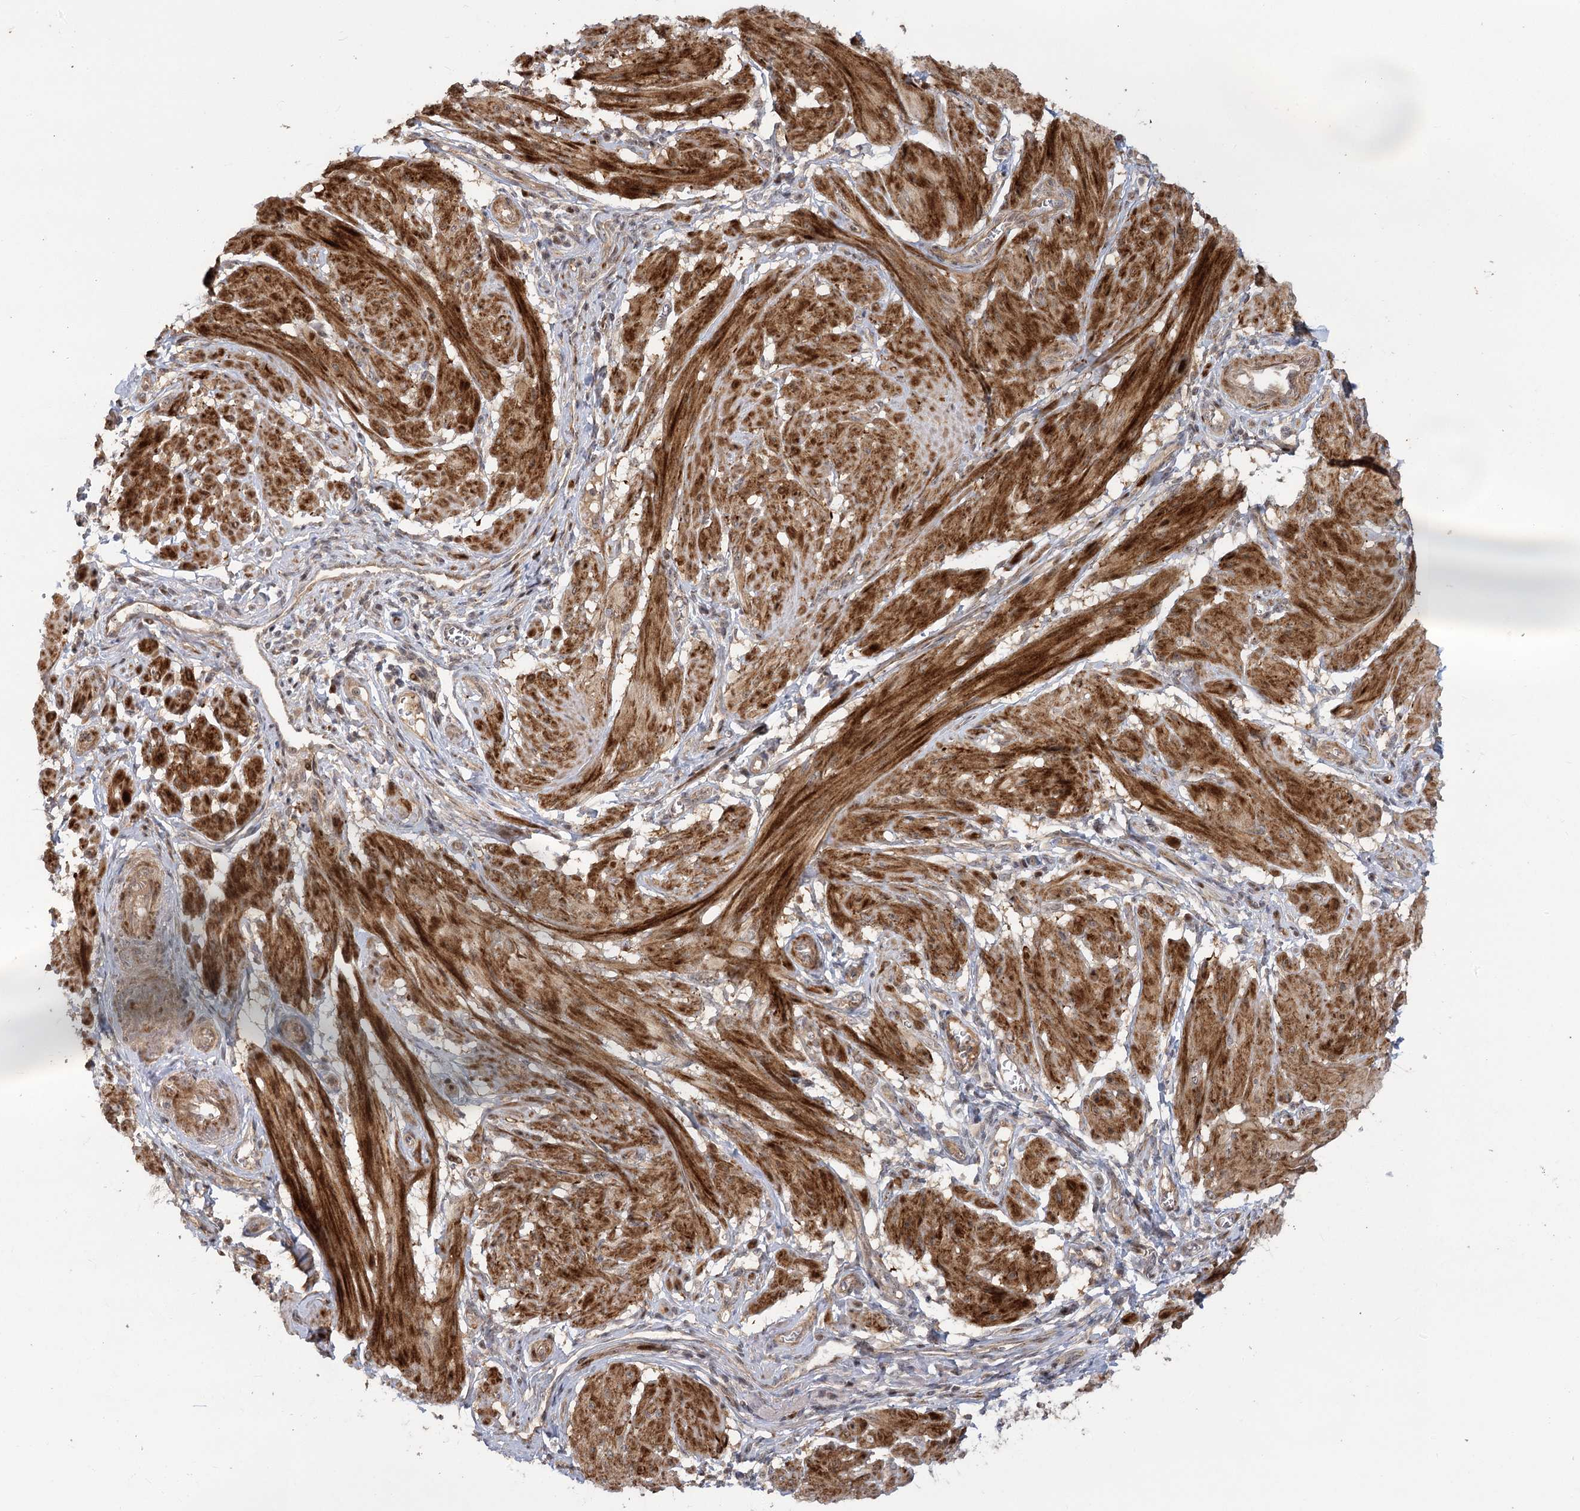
{"staining": {"intensity": "strong", "quantity": ">75%", "location": "cytoplasmic/membranous"}, "tissue": "smooth muscle", "cell_type": "Smooth muscle cells", "image_type": "normal", "snomed": [{"axis": "morphology", "description": "Normal tissue, NOS"}, {"axis": "topography", "description": "Smooth muscle"}], "caption": "Smooth muscle stained with DAB immunohistochemistry (IHC) shows high levels of strong cytoplasmic/membranous expression in approximately >75% of smooth muscle cells. Nuclei are stained in blue.", "gene": "PIK3C2A", "patient": {"sex": "female", "age": 39}}